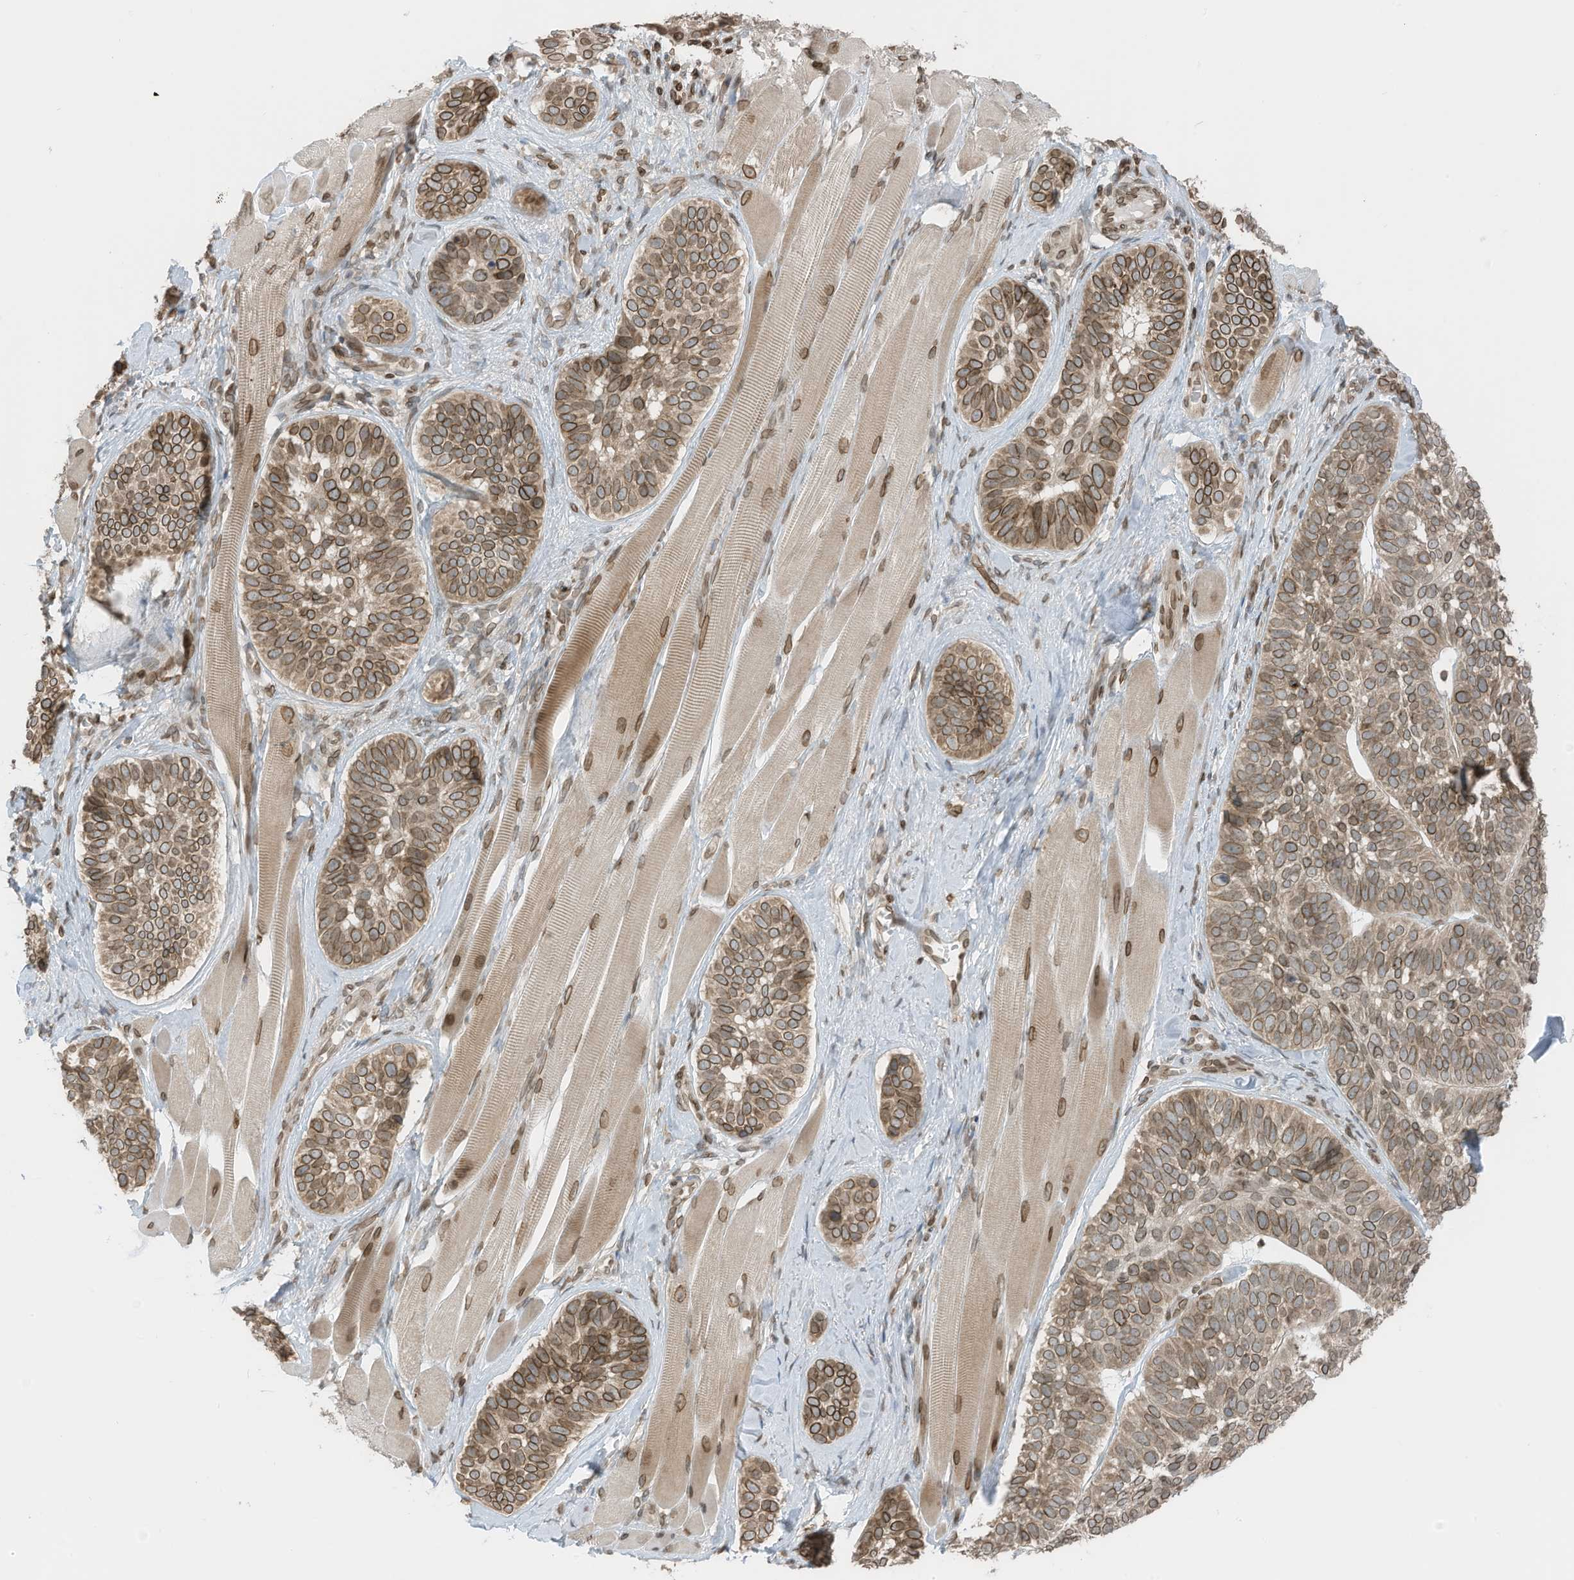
{"staining": {"intensity": "moderate", "quantity": ">75%", "location": "cytoplasmic/membranous,nuclear"}, "tissue": "skin cancer", "cell_type": "Tumor cells", "image_type": "cancer", "snomed": [{"axis": "morphology", "description": "Basal cell carcinoma"}, {"axis": "topography", "description": "Skin"}], "caption": "Skin cancer stained with DAB IHC shows medium levels of moderate cytoplasmic/membranous and nuclear staining in about >75% of tumor cells.", "gene": "RABL3", "patient": {"sex": "male", "age": 62}}